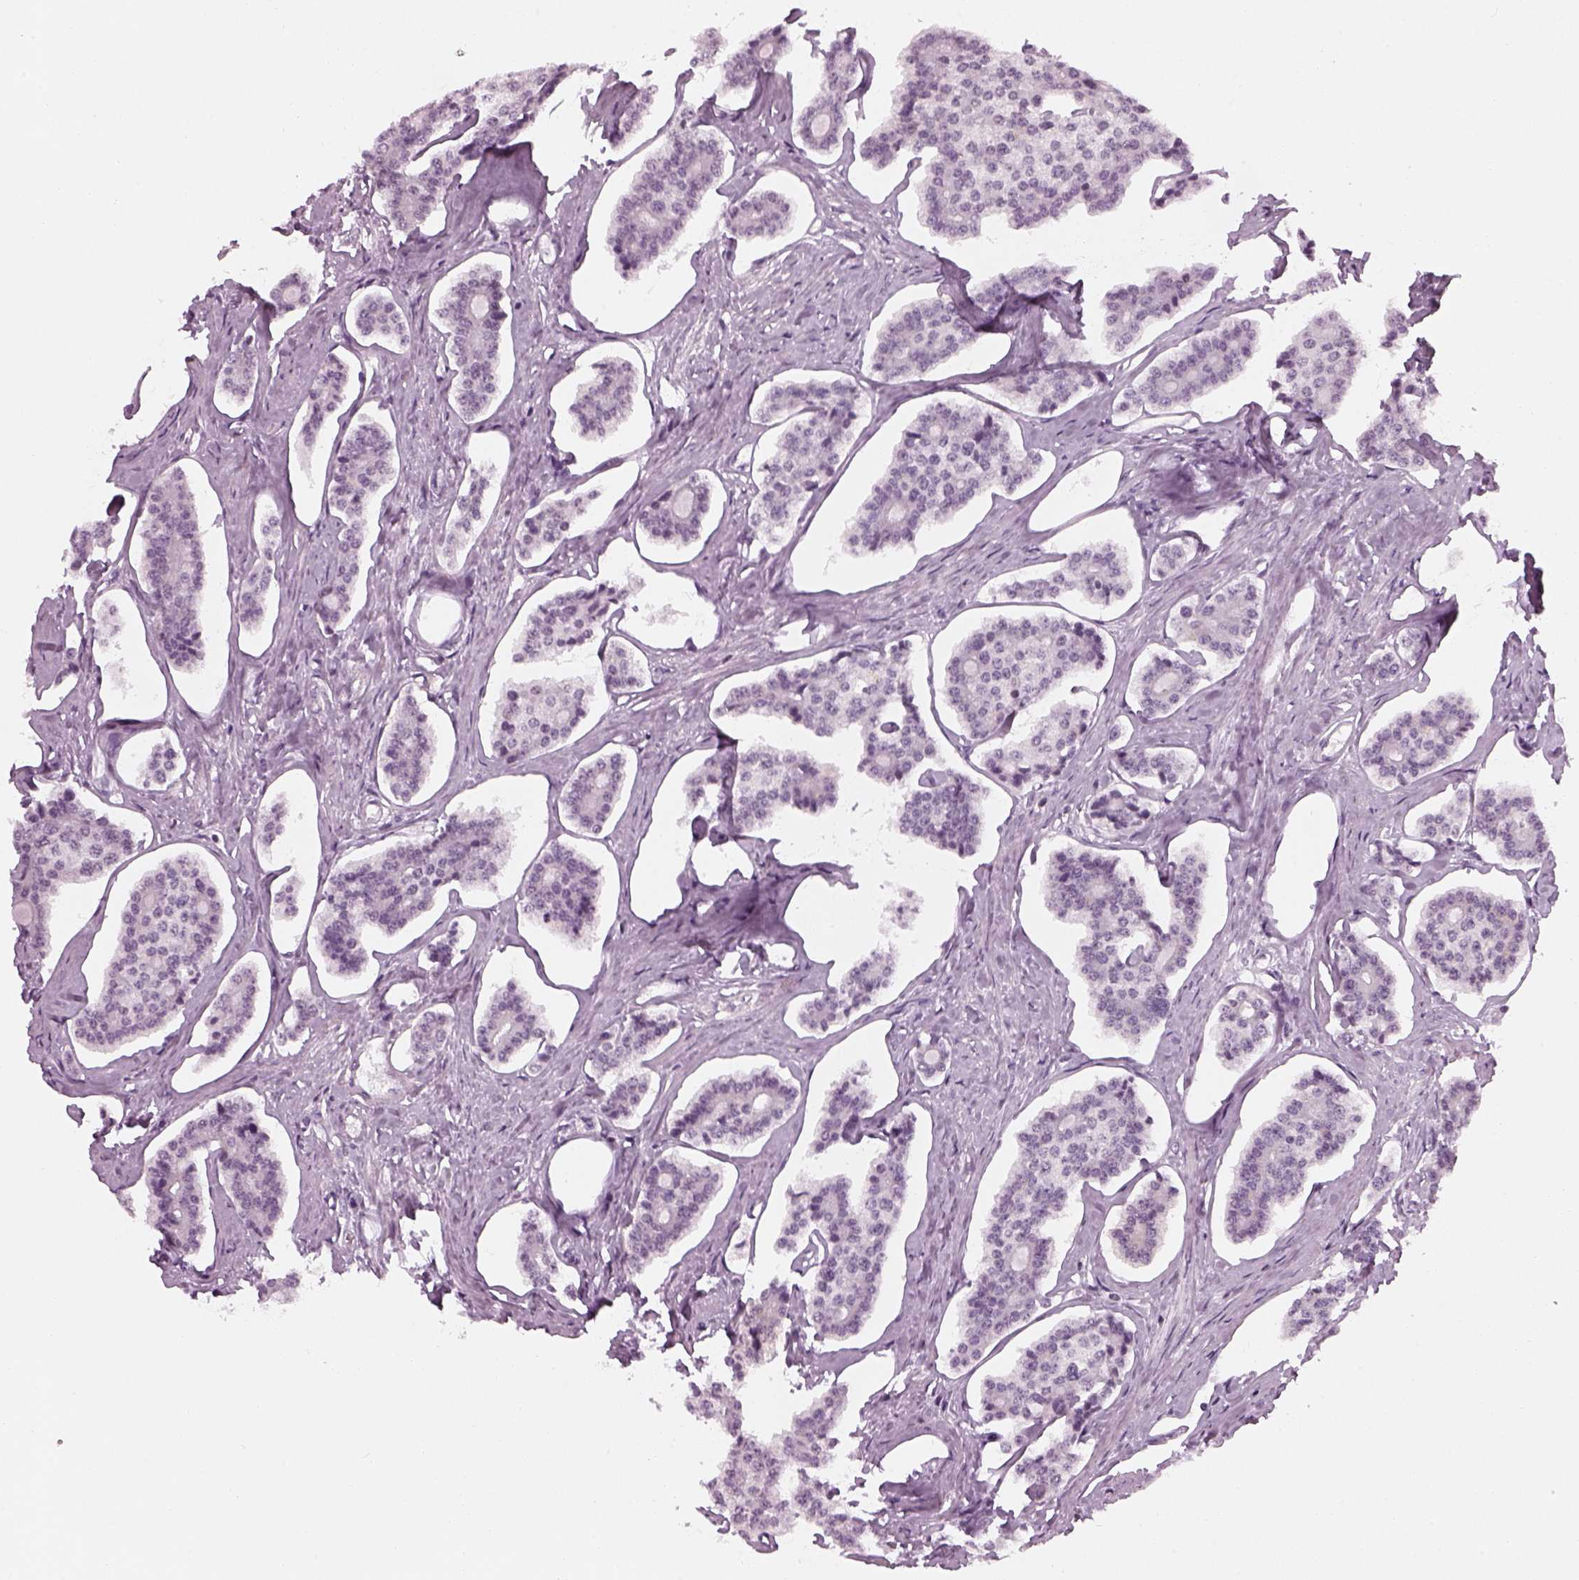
{"staining": {"intensity": "negative", "quantity": "none", "location": "none"}, "tissue": "carcinoid", "cell_type": "Tumor cells", "image_type": "cancer", "snomed": [{"axis": "morphology", "description": "Carcinoid, malignant, NOS"}, {"axis": "topography", "description": "Small intestine"}], "caption": "Human carcinoid stained for a protein using IHC shows no expression in tumor cells.", "gene": "KCNG2", "patient": {"sex": "female", "age": 65}}